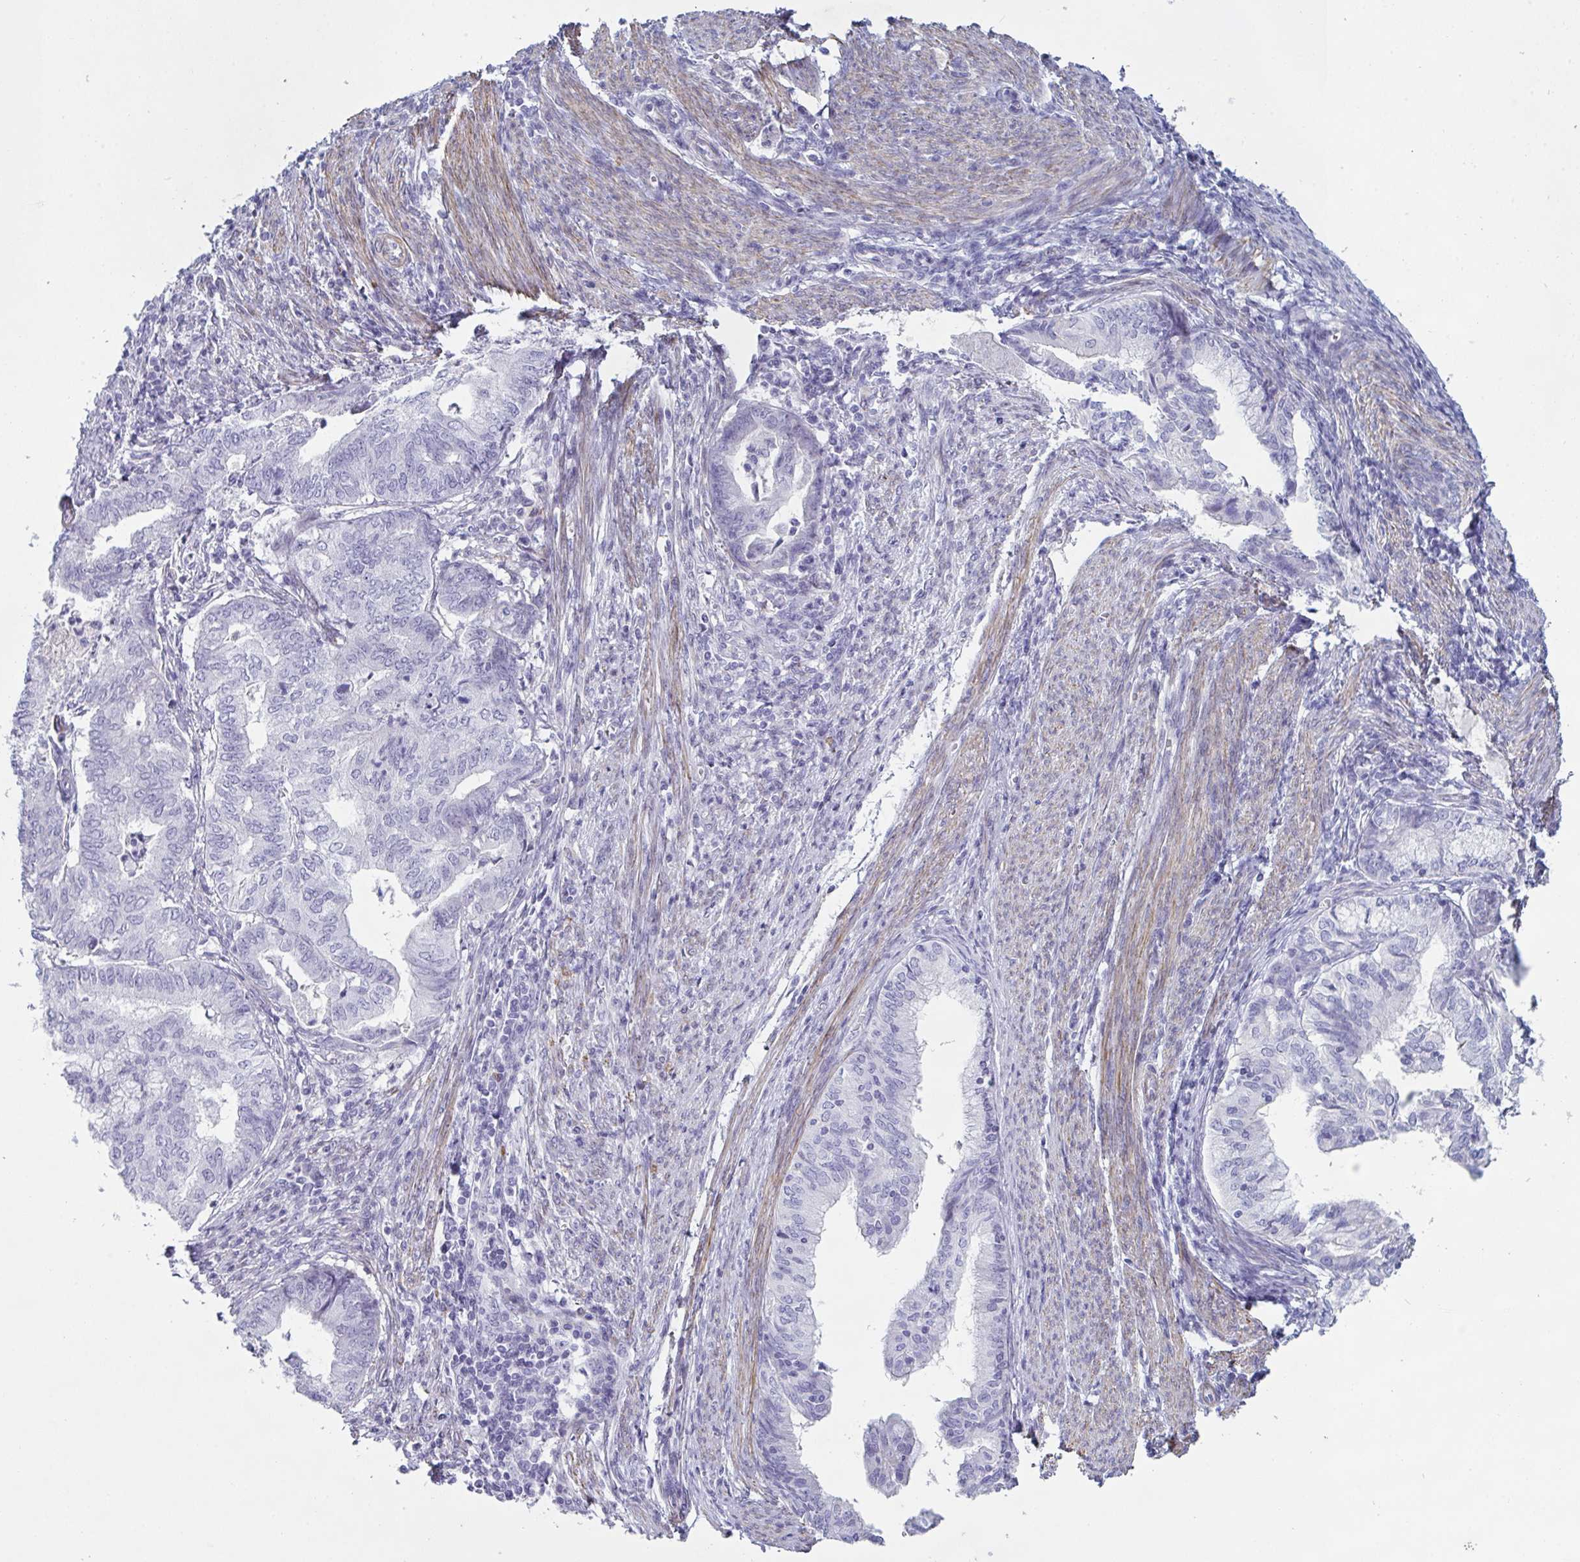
{"staining": {"intensity": "negative", "quantity": "none", "location": "none"}, "tissue": "endometrial cancer", "cell_type": "Tumor cells", "image_type": "cancer", "snomed": [{"axis": "morphology", "description": "Adenocarcinoma, NOS"}, {"axis": "topography", "description": "Endometrium"}], "caption": "Immunohistochemical staining of endometrial cancer (adenocarcinoma) exhibits no significant positivity in tumor cells. (Immunohistochemistry (ihc), brightfield microscopy, high magnification).", "gene": "OR5P3", "patient": {"sex": "female", "age": 79}}